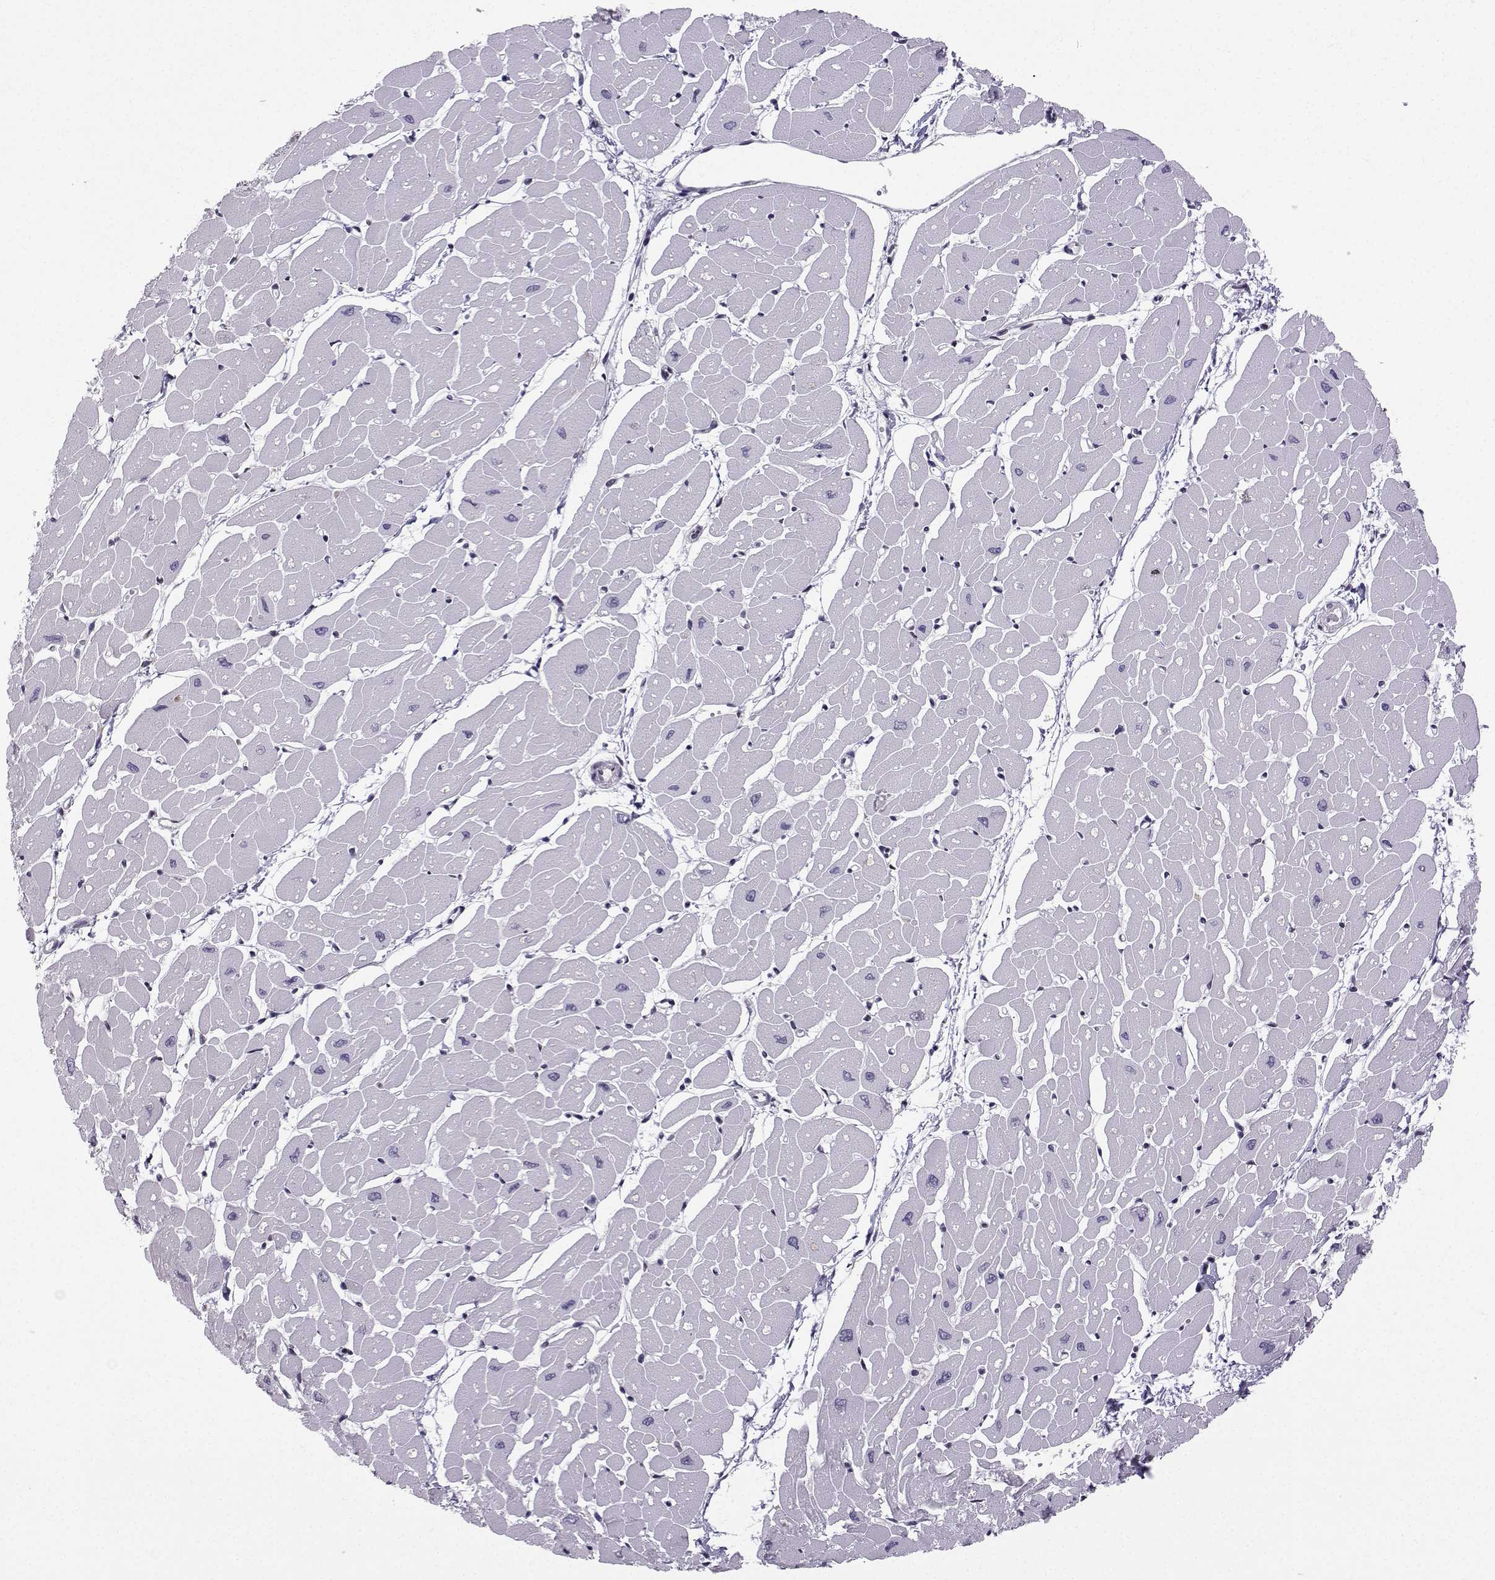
{"staining": {"intensity": "negative", "quantity": "none", "location": "none"}, "tissue": "heart muscle", "cell_type": "Cardiomyocytes", "image_type": "normal", "snomed": [{"axis": "morphology", "description": "Normal tissue, NOS"}, {"axis": "topography", "description": "Heart"}], "caption": "Immunohistochemistry of benign human heart muscle demonstrates no staining in cardiomyocytes.", "gene": "EZH1", "patient": {"sex": "male", "age": 57}}